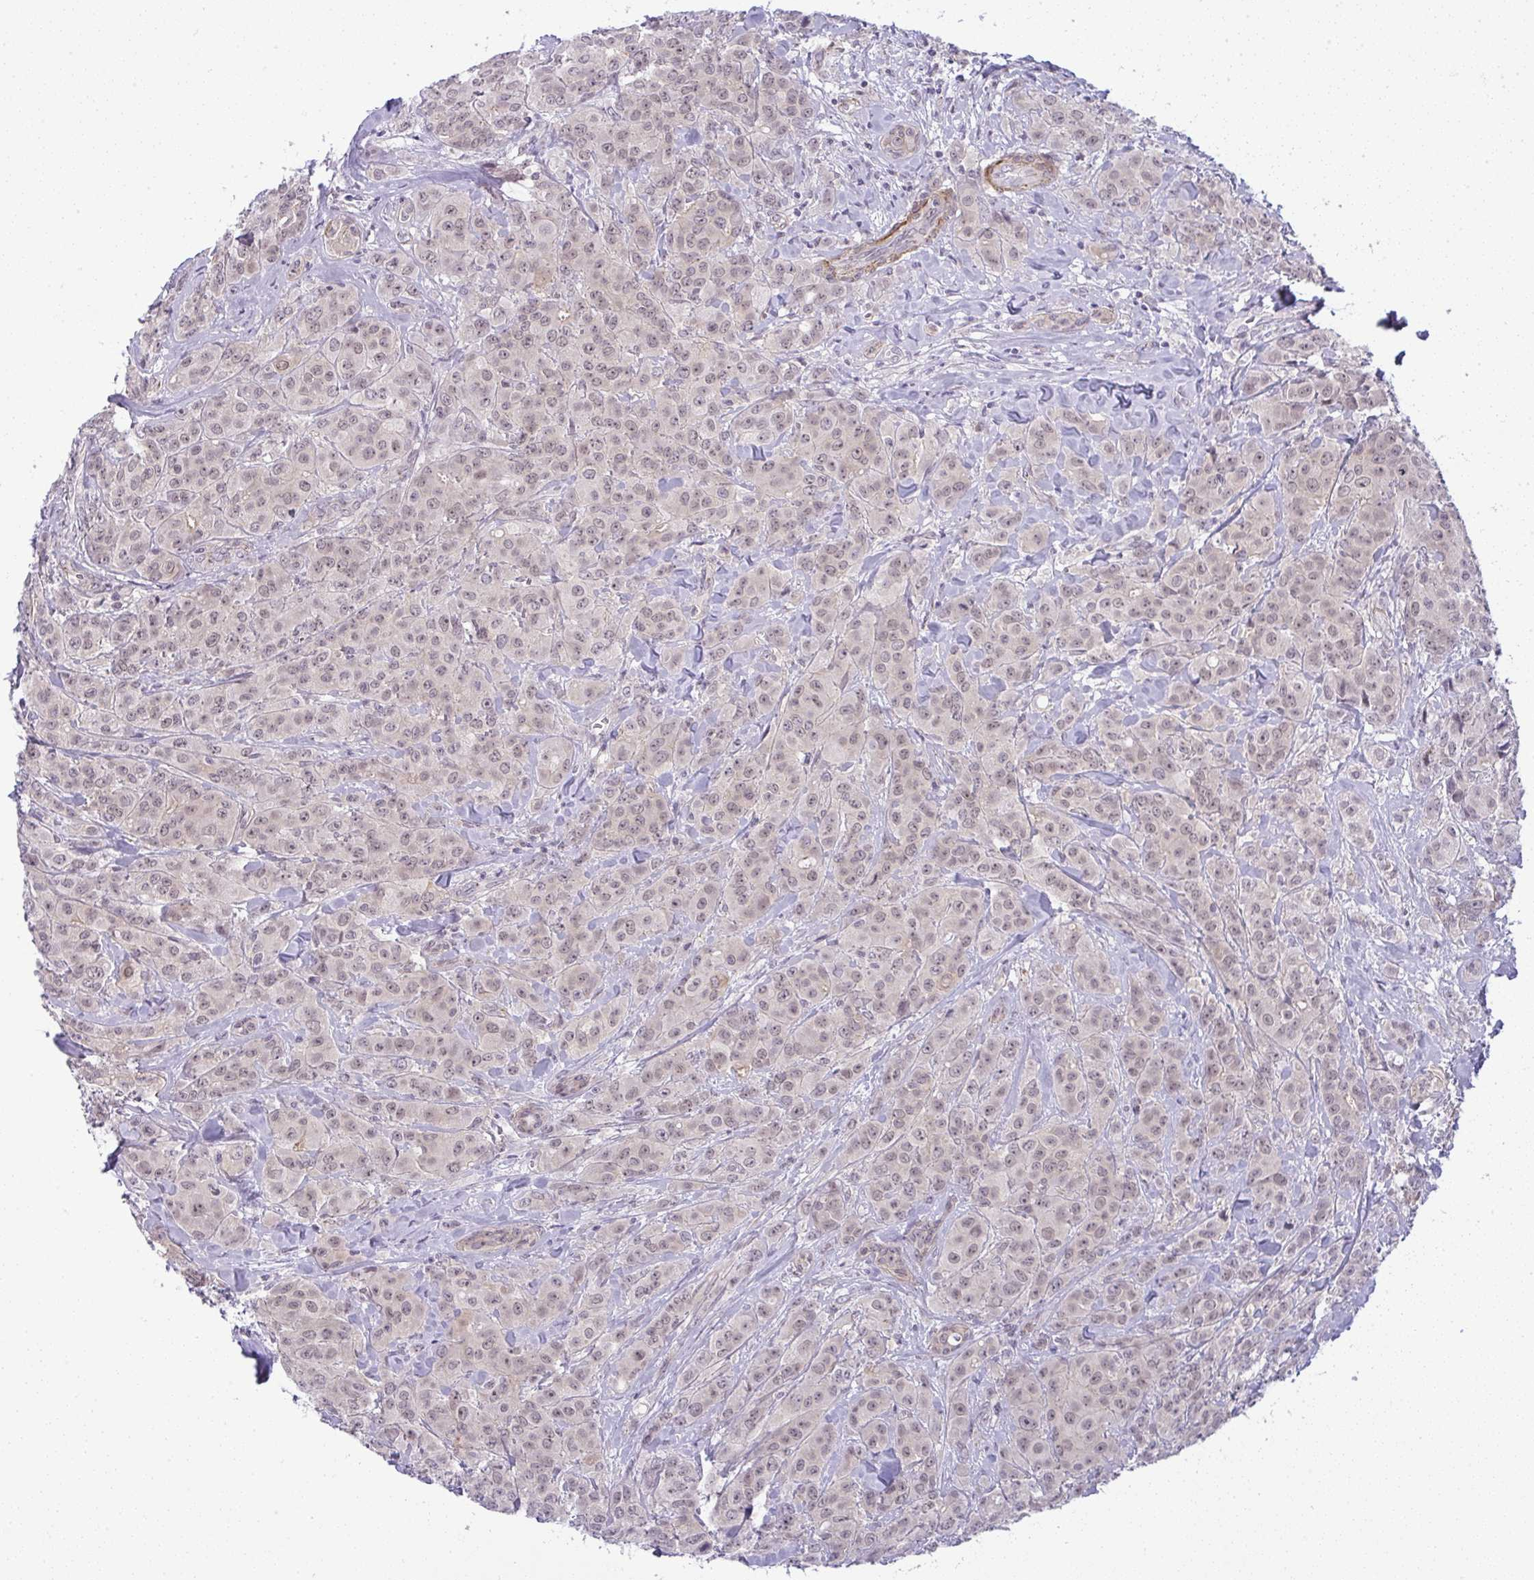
{"staining": {"intensity": "negative", "quantity": "none", "location": "none"}, "tissue": "breast cancer", "cell_type": "Tumor cells", "image_type": "cancer", "snomed": [{"axis": "morphology", "description": "Normal tissue, NOS"}, {"axis": "morphology", "description": "Duct carcinoma"}, {"axis": "topography", "description": "Breast"}], "caption": "This is an immunohistochemistry (IHC) histopathology image of human intraductal carcinoma (breast). There is no positivity in tumor cells.", "gene": "DZIP1", "patient": {"sex": "female", "age": 43}}